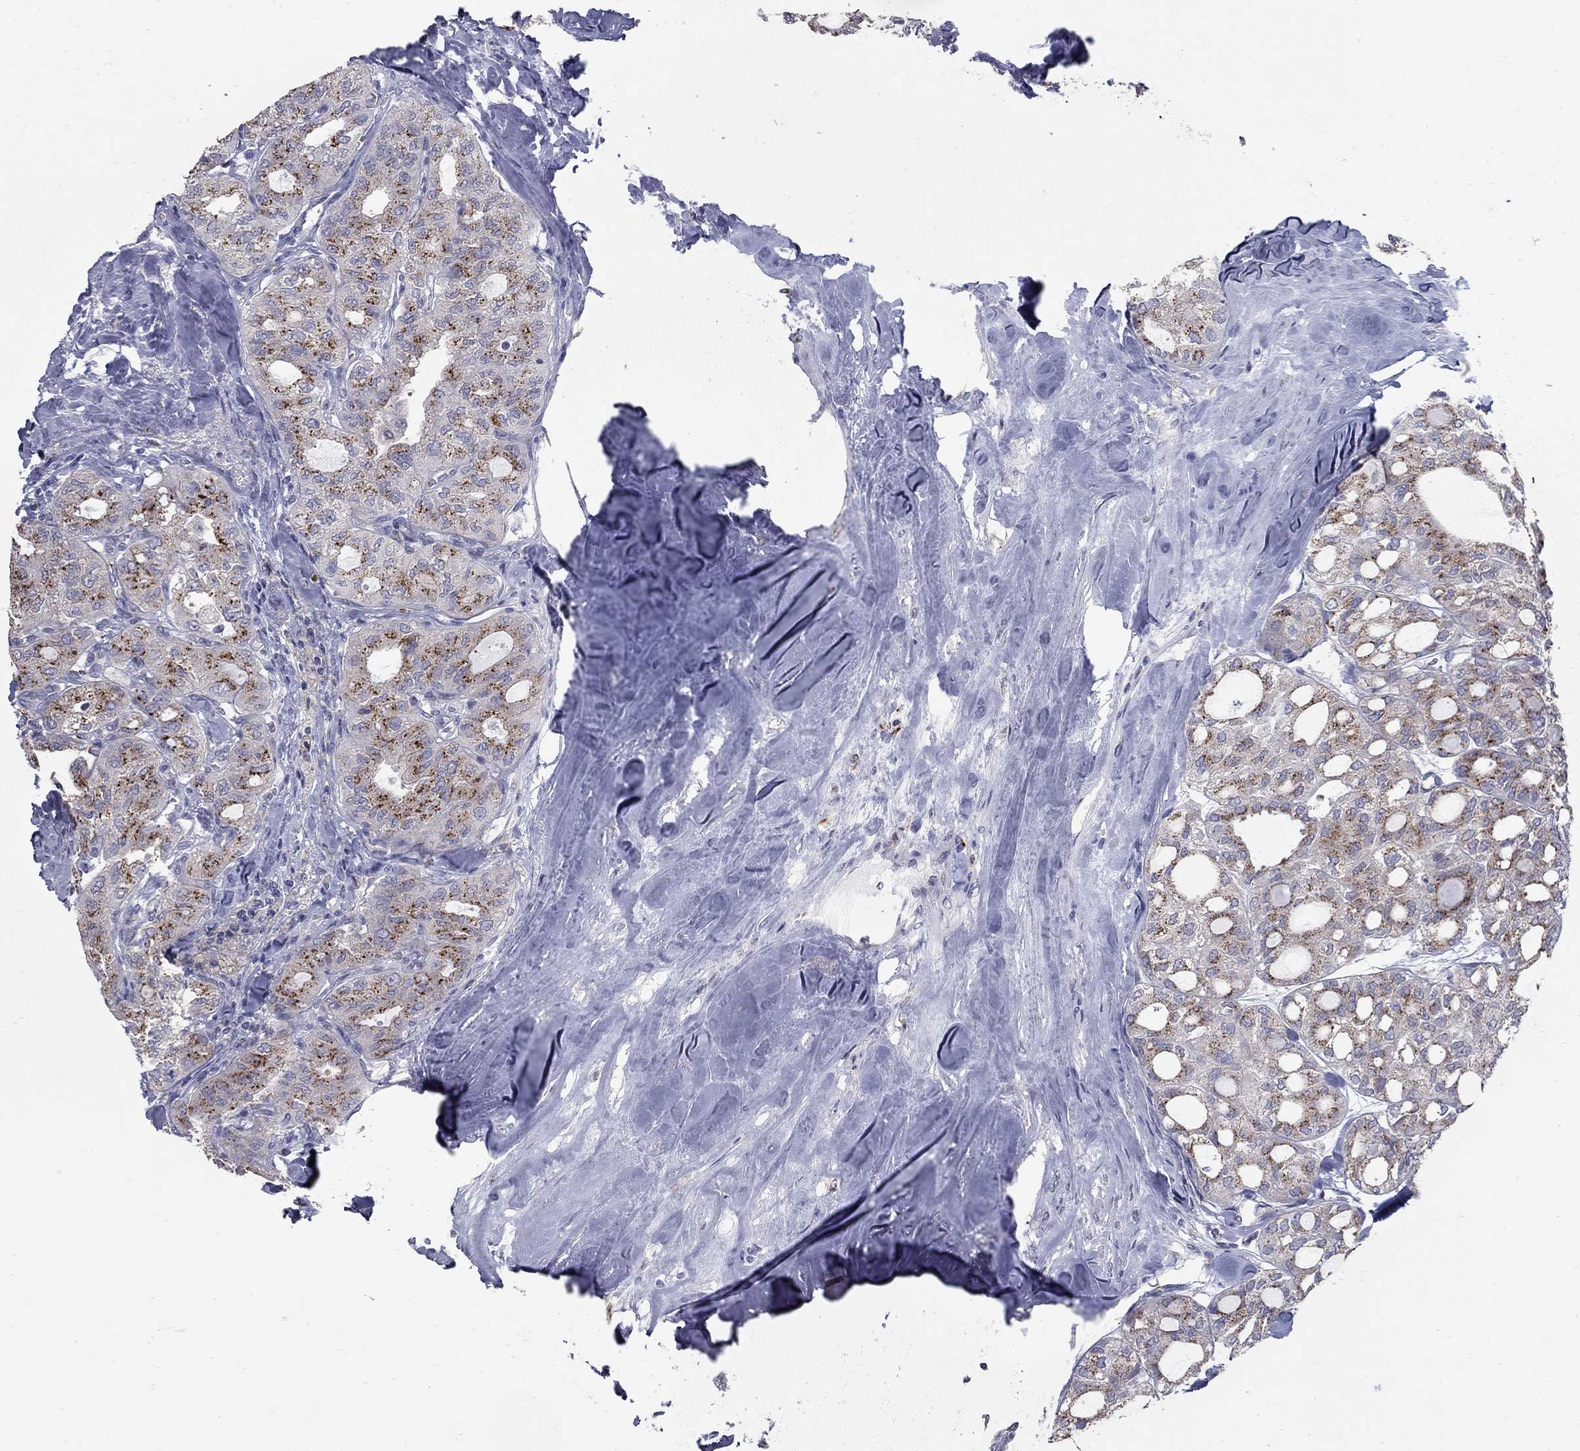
{"staining": {"intensity": "strong", "quantity": "25%-75%", "location": "cytoplasmic/membranous"}, "tissue": "thyroid cancer", "cell_type": "Tumor cells", "image_type": "cancer", "snomed": [{"axis": "morphology", "description": "Follicular adenoma carcinoma, NOS"}, {"axis": "topography", "description": "Thyroid gland"}], "caption": "This image exhibits immunohistochemistry (IHC) staining of human thyroid cancer, with high strong cytoplasmic/membranous staining in about 25%-75% of tumor cells.", "gene": "KIAA0319L", "patient": {"sex": "male", "age": 75}}